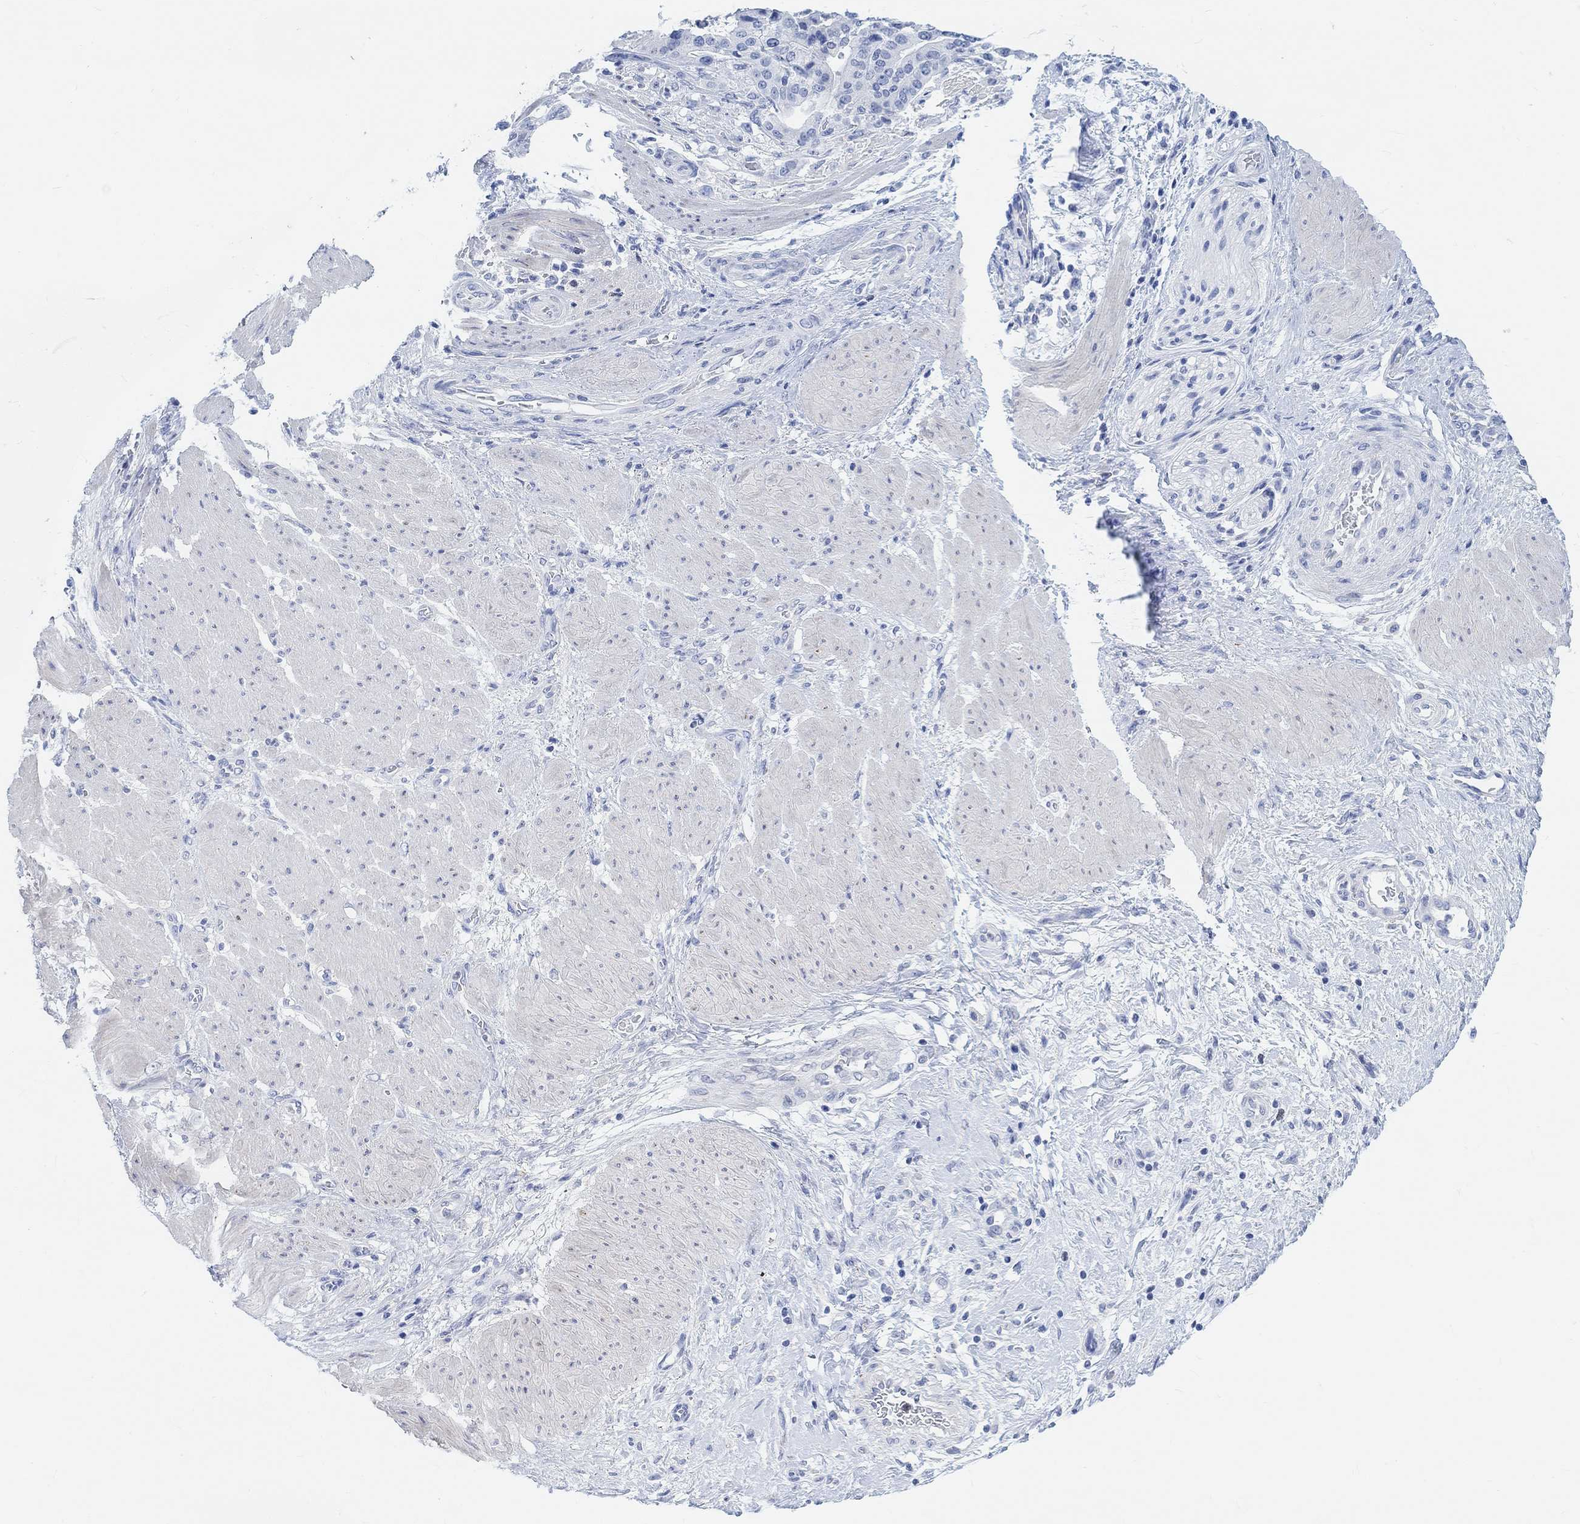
{"staining": {"intensity": "negative", "quantity": "none", "location": "none"}, "tissue": "stomach cancer", "cell_type": "Tumor cells", "image_type": "cancer", "snomed": [{"axis": "morphology", "description": "Adenocarcinoma, NOS"}, {"axis": "topography", "description": "Stomach"}], "caption": "Histopathology image shows no significant protein positivity in tumor cells of stomach cancer.", "gene": "ENO4", "patient": {"sex": "male", "age": 48}}